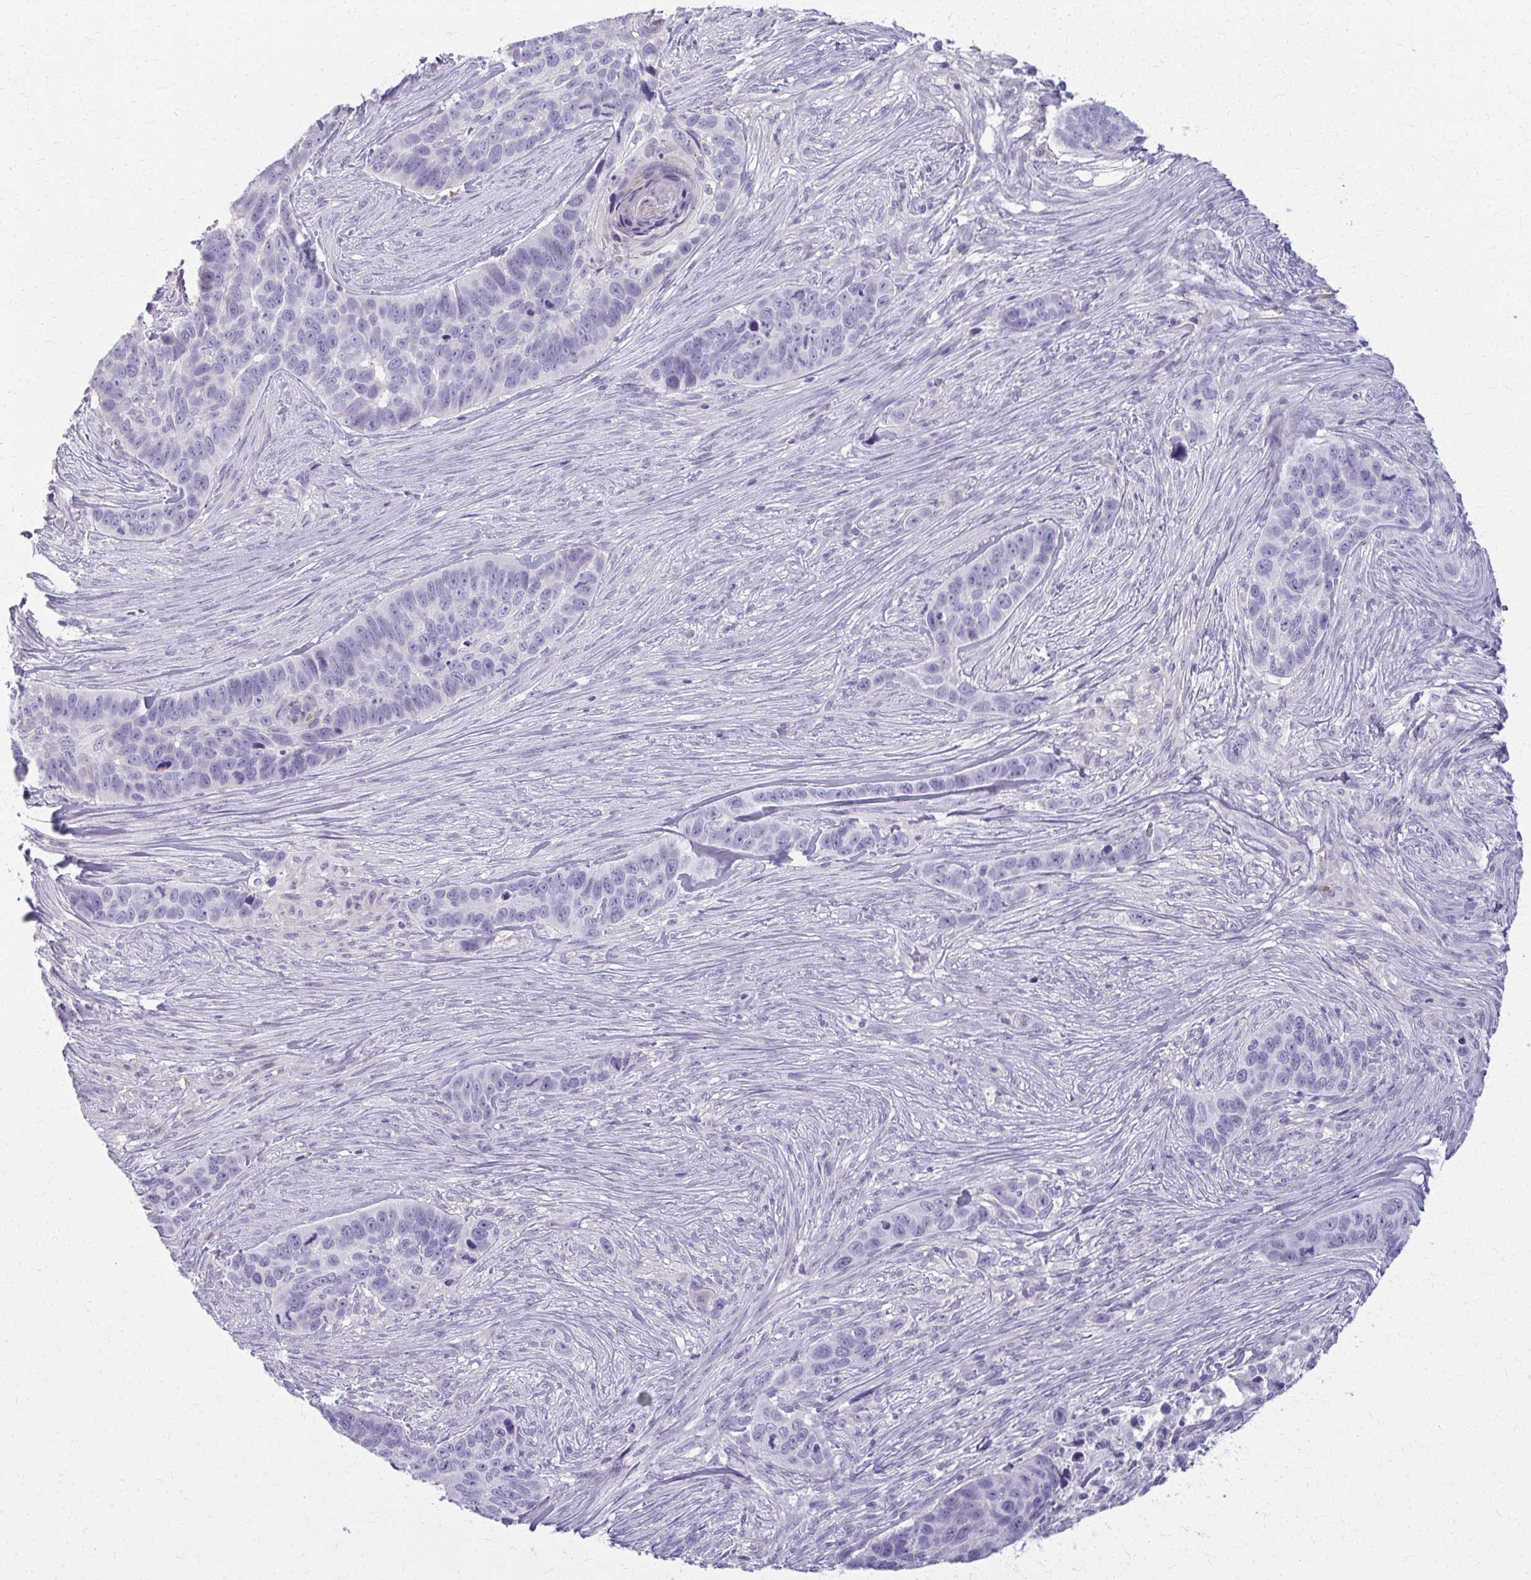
{"staining": {"intensity": "negative", "quantity": "none", "location": "none"}, "tissue": "skin cancer", "cell_type": "Tumor cells", "image_type": "cancer", "snomed": [{"axis": "morphology", "description": "Basal cell carcinoma"}, {"axis": "topography", "description": "Skin"}], "caption": "DAB (3,3'-diaminobenzidine) immunohistochemical staining of human basal cell carcinoma (skin) demonstrates no significant staining in tumor cells. (DAB (3,3'-diaminobenzidine) IHC visualized using brightfield microscopy, high magnification).", "gene": "OR4M1", "patient": {"sex": "female", "age": 82}}